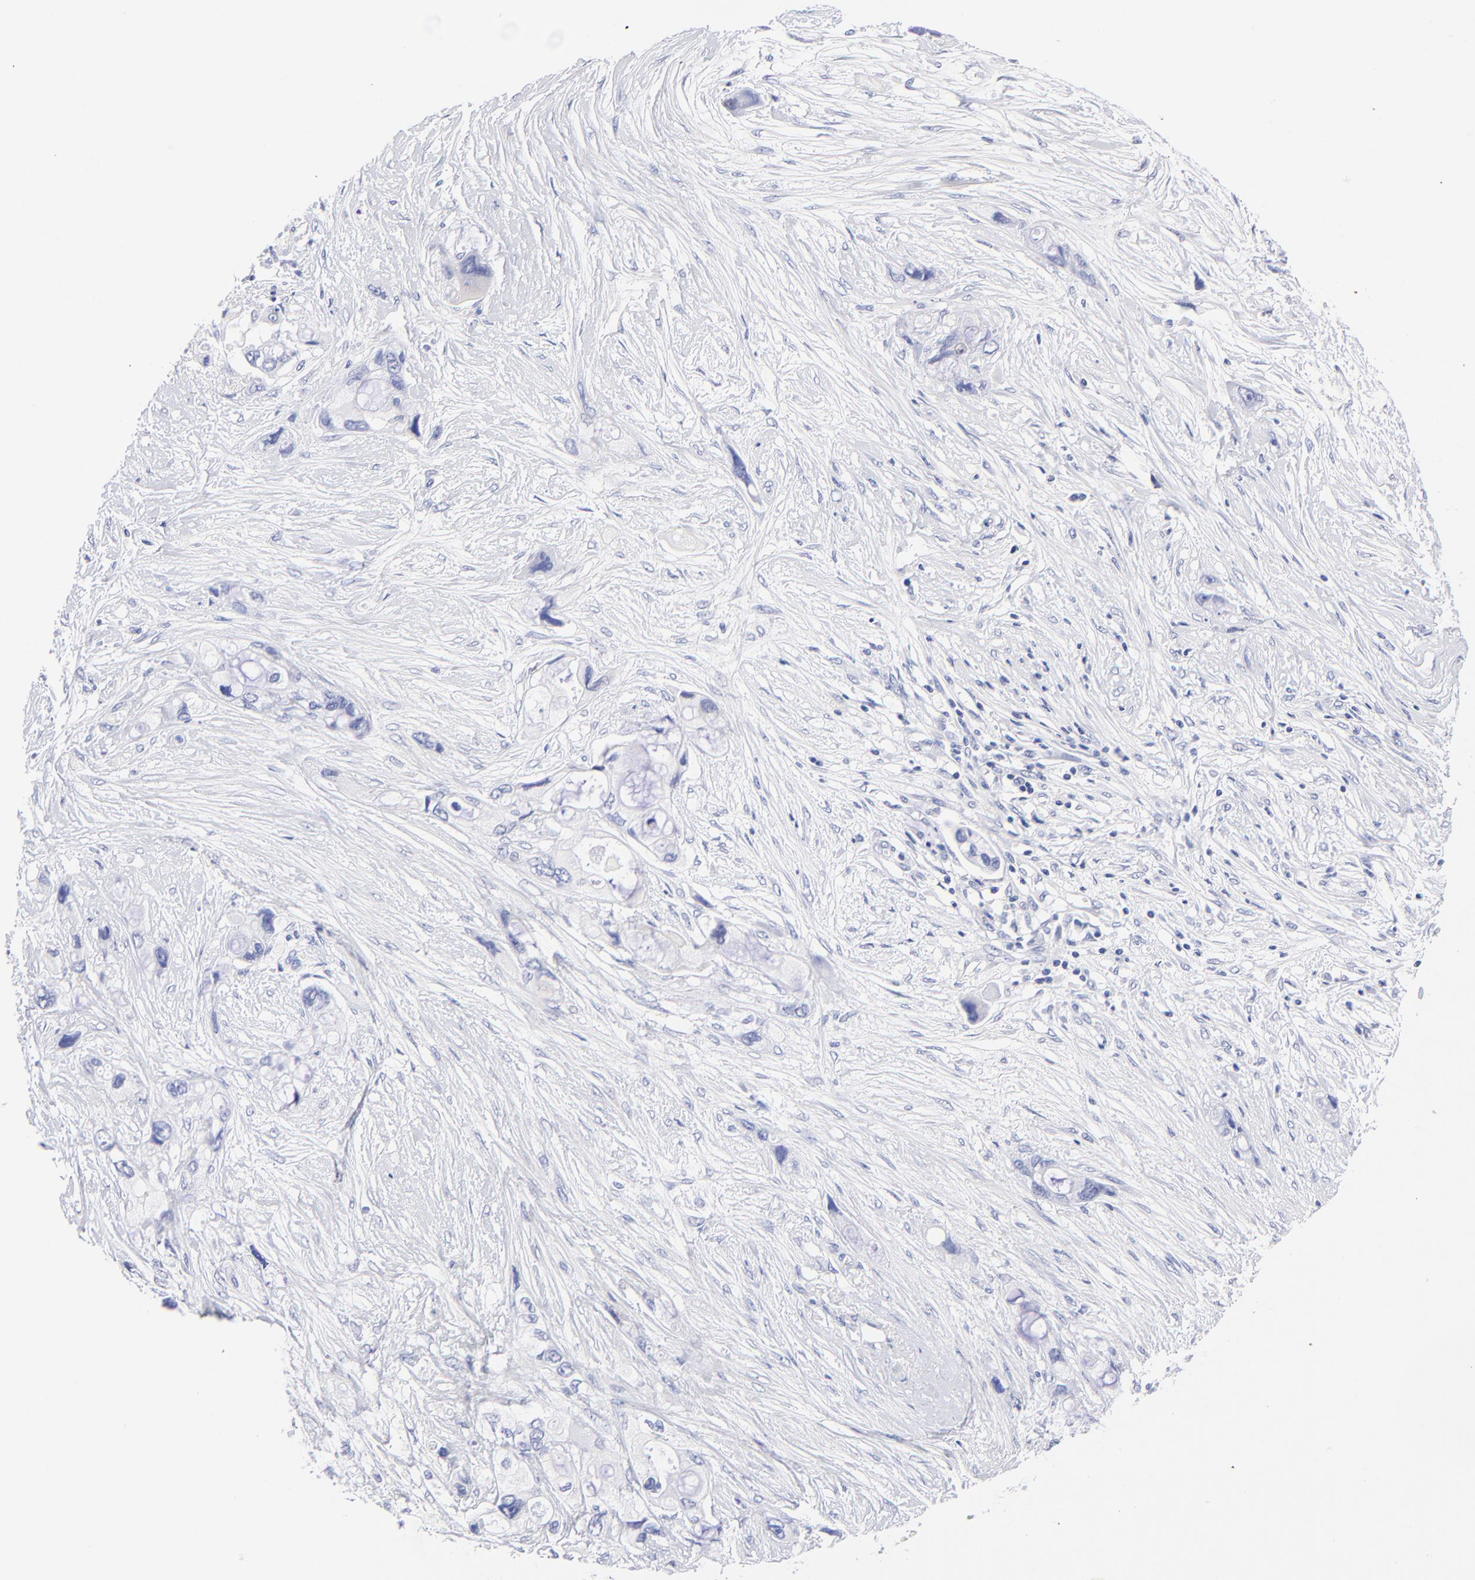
{"staining": {"intensity": "negative", "quantity": "none", "location": "none"}, "tissue": "pancreatic cancer", "cell_type": "Tumor cells", "image_type": "cancer", "snomed": [{"axis": "morphology", "description": "Adenocarcinoma, NOS"}, {"axis": "topography", "description": "Pancreas"}], "caption": "An image of pancreatic cancer (adenocarcinoma) stained for a protein shows no brown staining in tumor cells.", "gene": "HORMAD2", "patient": {"sex": "female", "age": 59}}